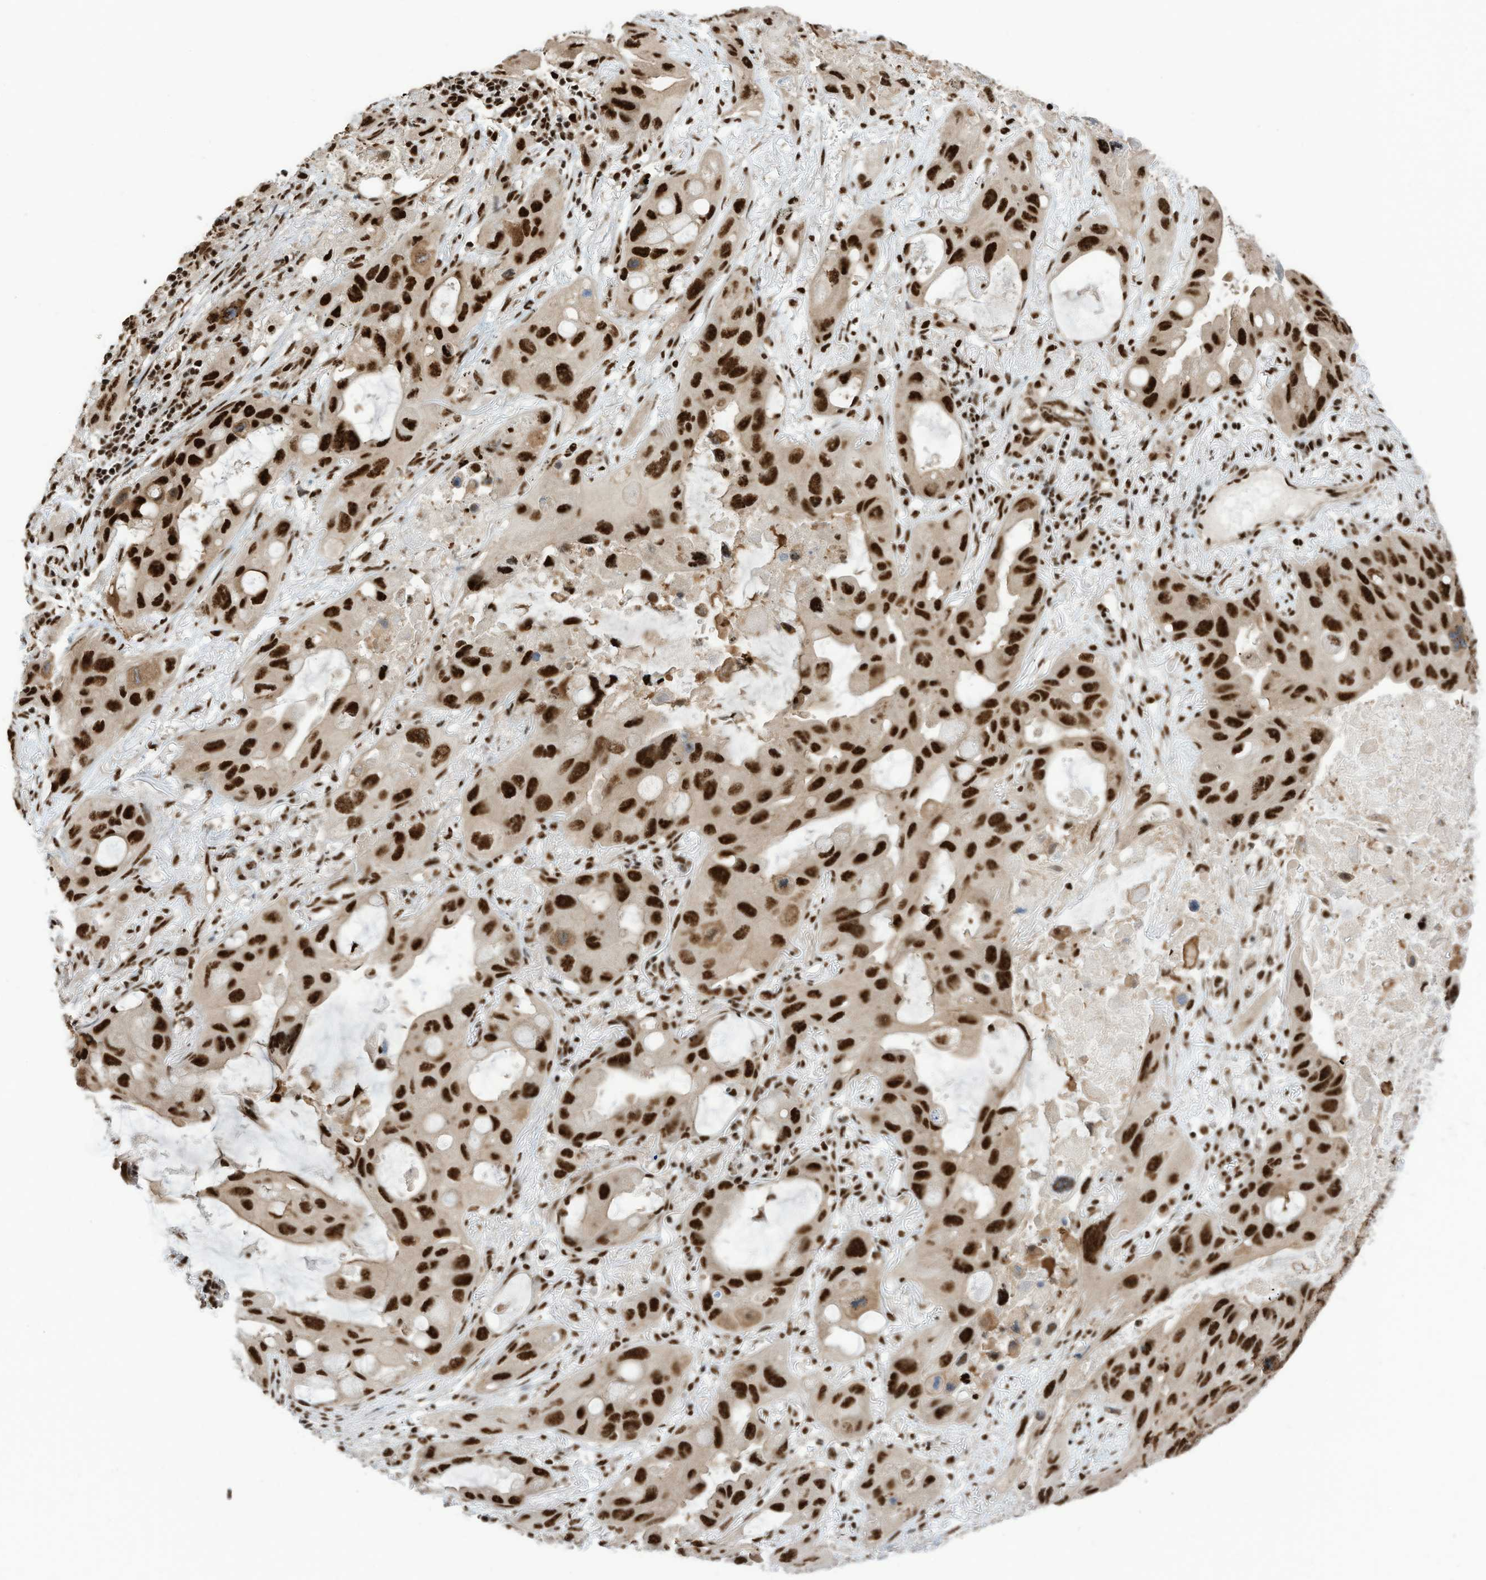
{"staining": {"intensity": "strong", "quantity": ">75%", "location": "nuclear"}, "tissue": "lung cancer", "cell_type": "Tumor cells", "image_type": "cancer", "snomed": [{"axis": "morphology", "description": "Squamous cell carcinoma, NOS"}, {"axis": "topography", "description": "Lung"}], "caption": "Protein staining of squamous cell carcinoma (lung) tissue demonstrates strong nuclear staining in about >75% of tumor cells.", "gene": "SF3A3", "patient": {"sex": "female", "age": 73}}